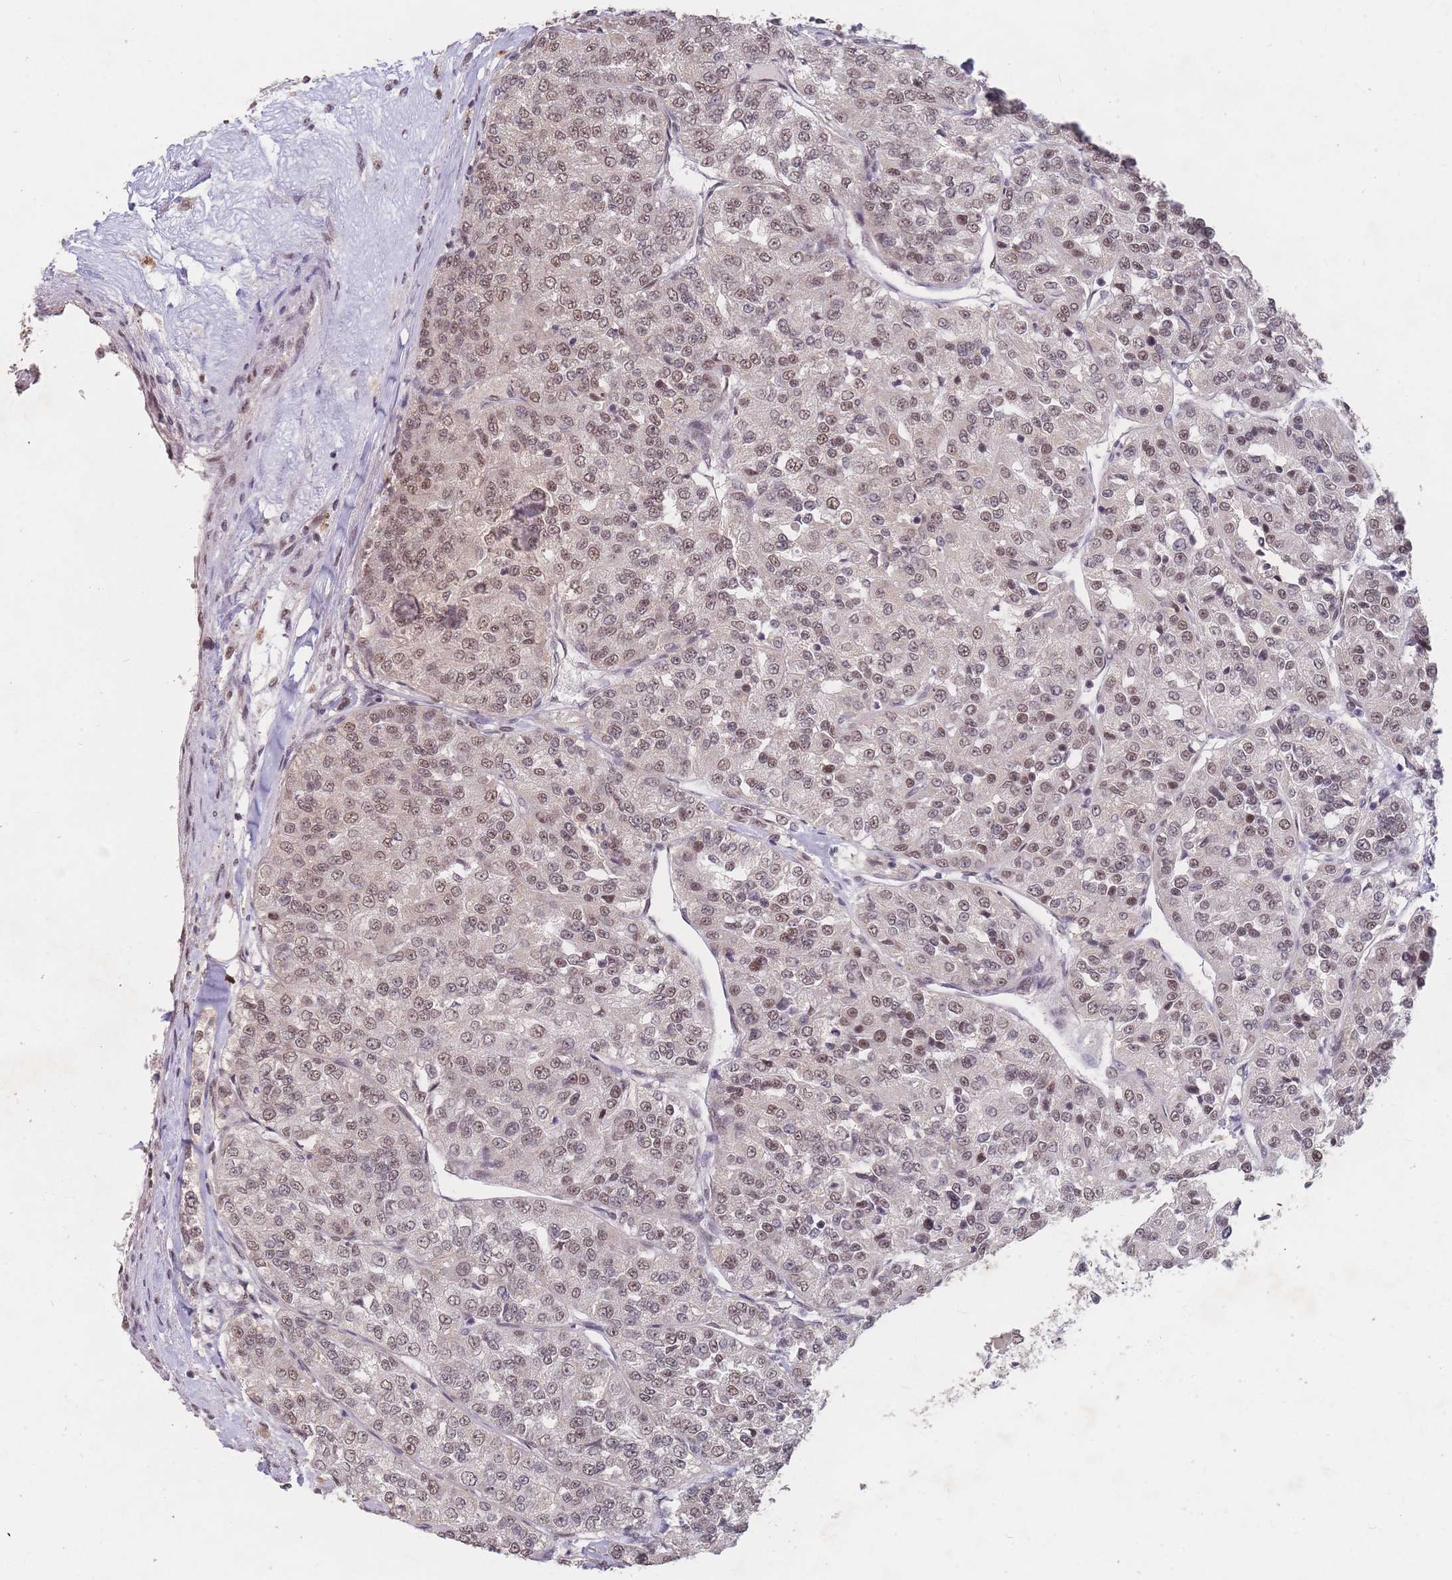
{"staining": {"intensity": "moderate", "quantity": ">75%", "location": "nuclear"}, "tissue": "renal cancer", "cell_type": "Tumor cells", "image_type": "cancer", "snomed": [{"axis": "morphology", "description": "Adenocarcinoma, NOS"}, {"axis": "topography", "description": "Kidney"}], "caption": "A high-resolution micrograph shows immunohistochemistry staining of renal adenocarcinoma, which exhibits moderate nuclear positivity in approximately >75% of tumor cells. (DAB (3,3'-diaminobenzidine) IHC, brown staining for protein, blue staining for nuclei).", "gene": "SNRPA1", "patient": {"sex": "female", "age": 63}}